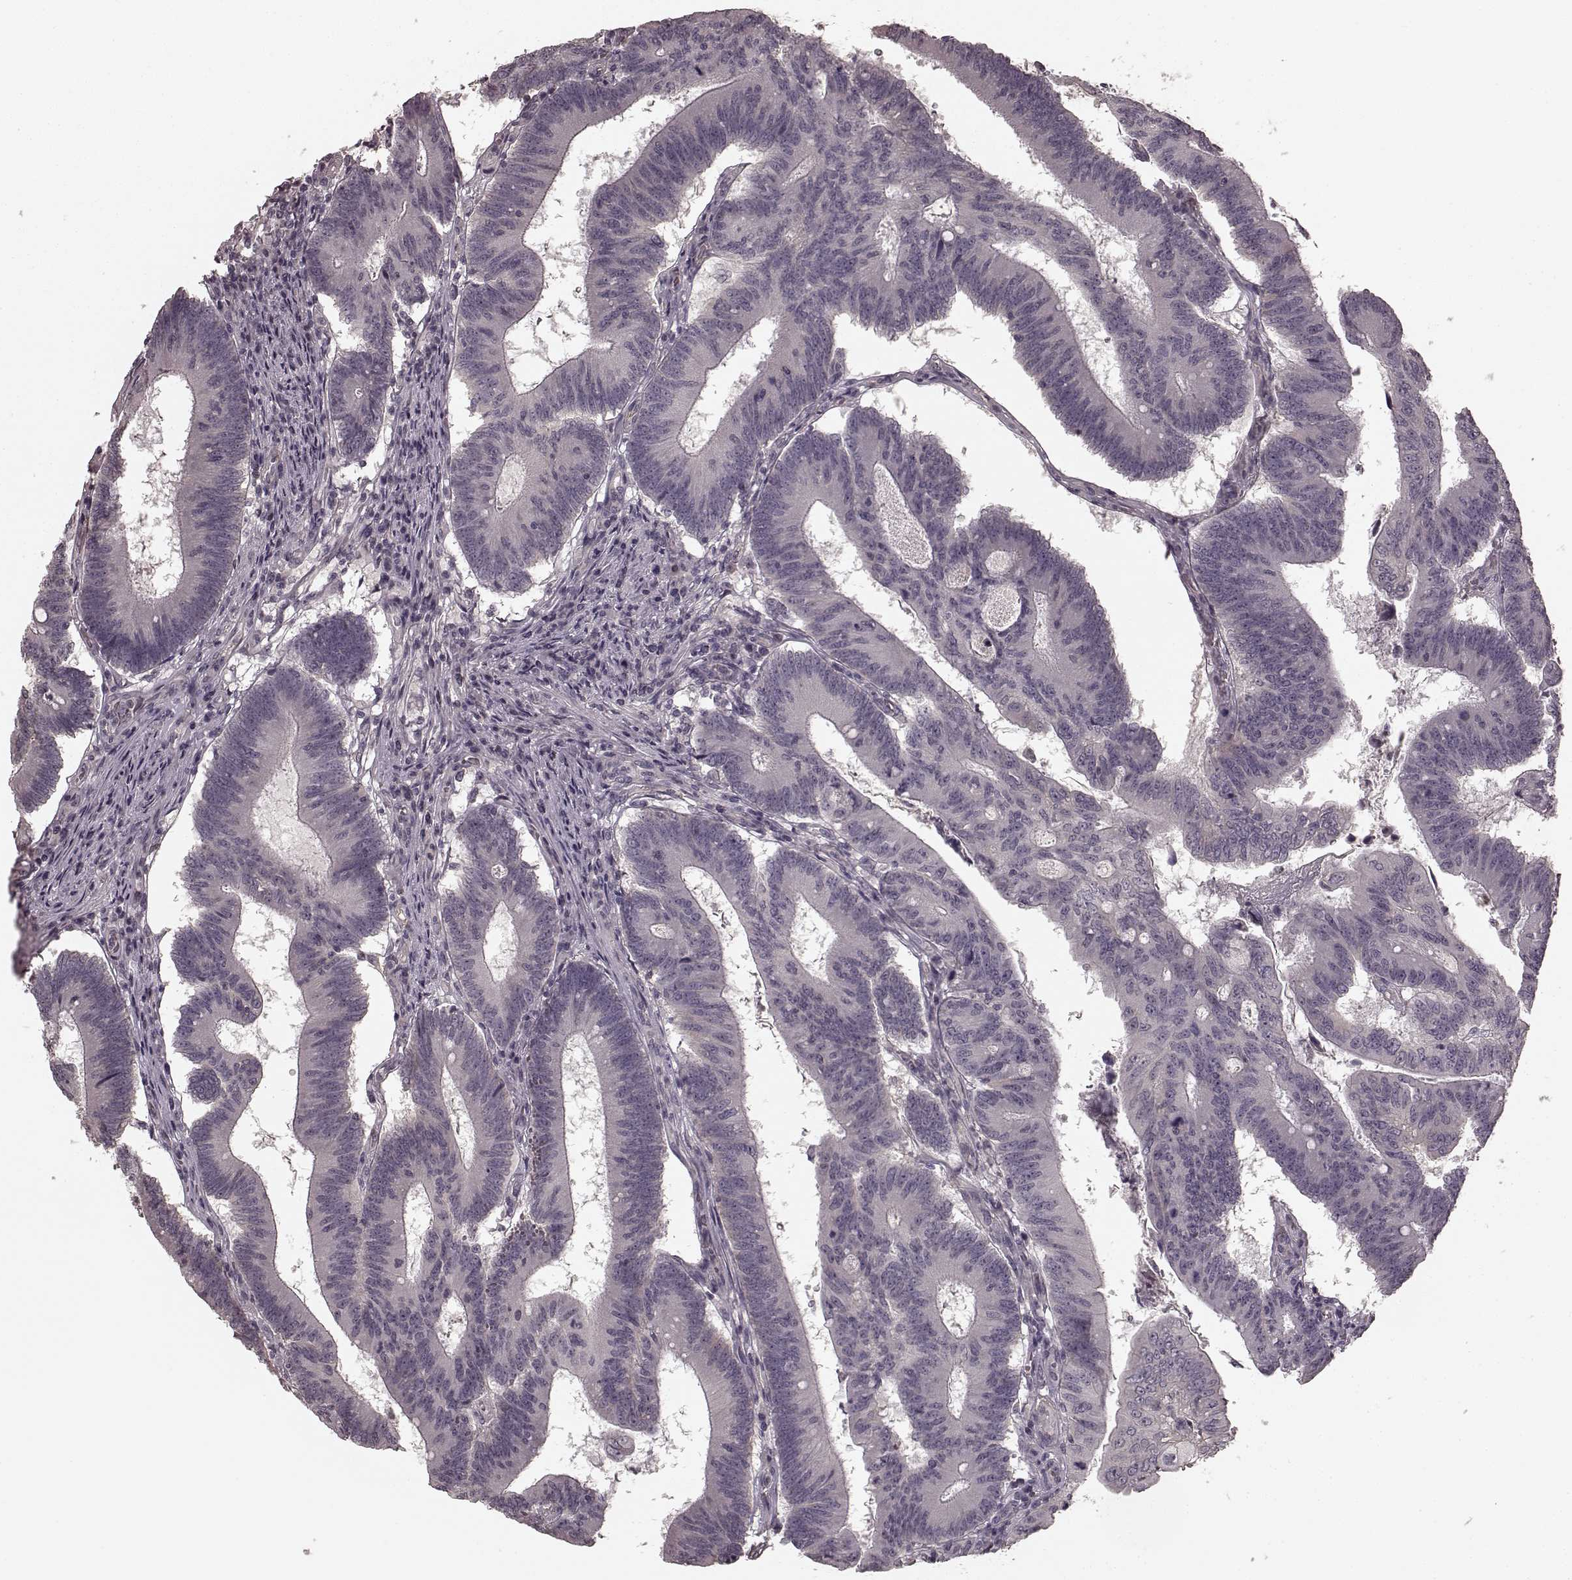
{"staining": {"intensity": "negative", "quantity": "none", "location": "none"}, "tissue": "colorectal cancer", "cell_type": "Tumor cells", "image_type": "cancer", "snomed": [{"axis": "morphology", "description": "Adenocarcinoma, NOS"}, {"axis": "topography", "description": "Colon"}], "caption": "Immunohistochemistry histopathology image of neoplastic tissue: human colorectal cancer (adenocarcinoma) stained with DAB displays no significant protein staining in tumor cells. (IHC, brightfield microscopy, high magnification).", "gene": "PRKCE", "patient": {"sex": "female", "age": 70}}